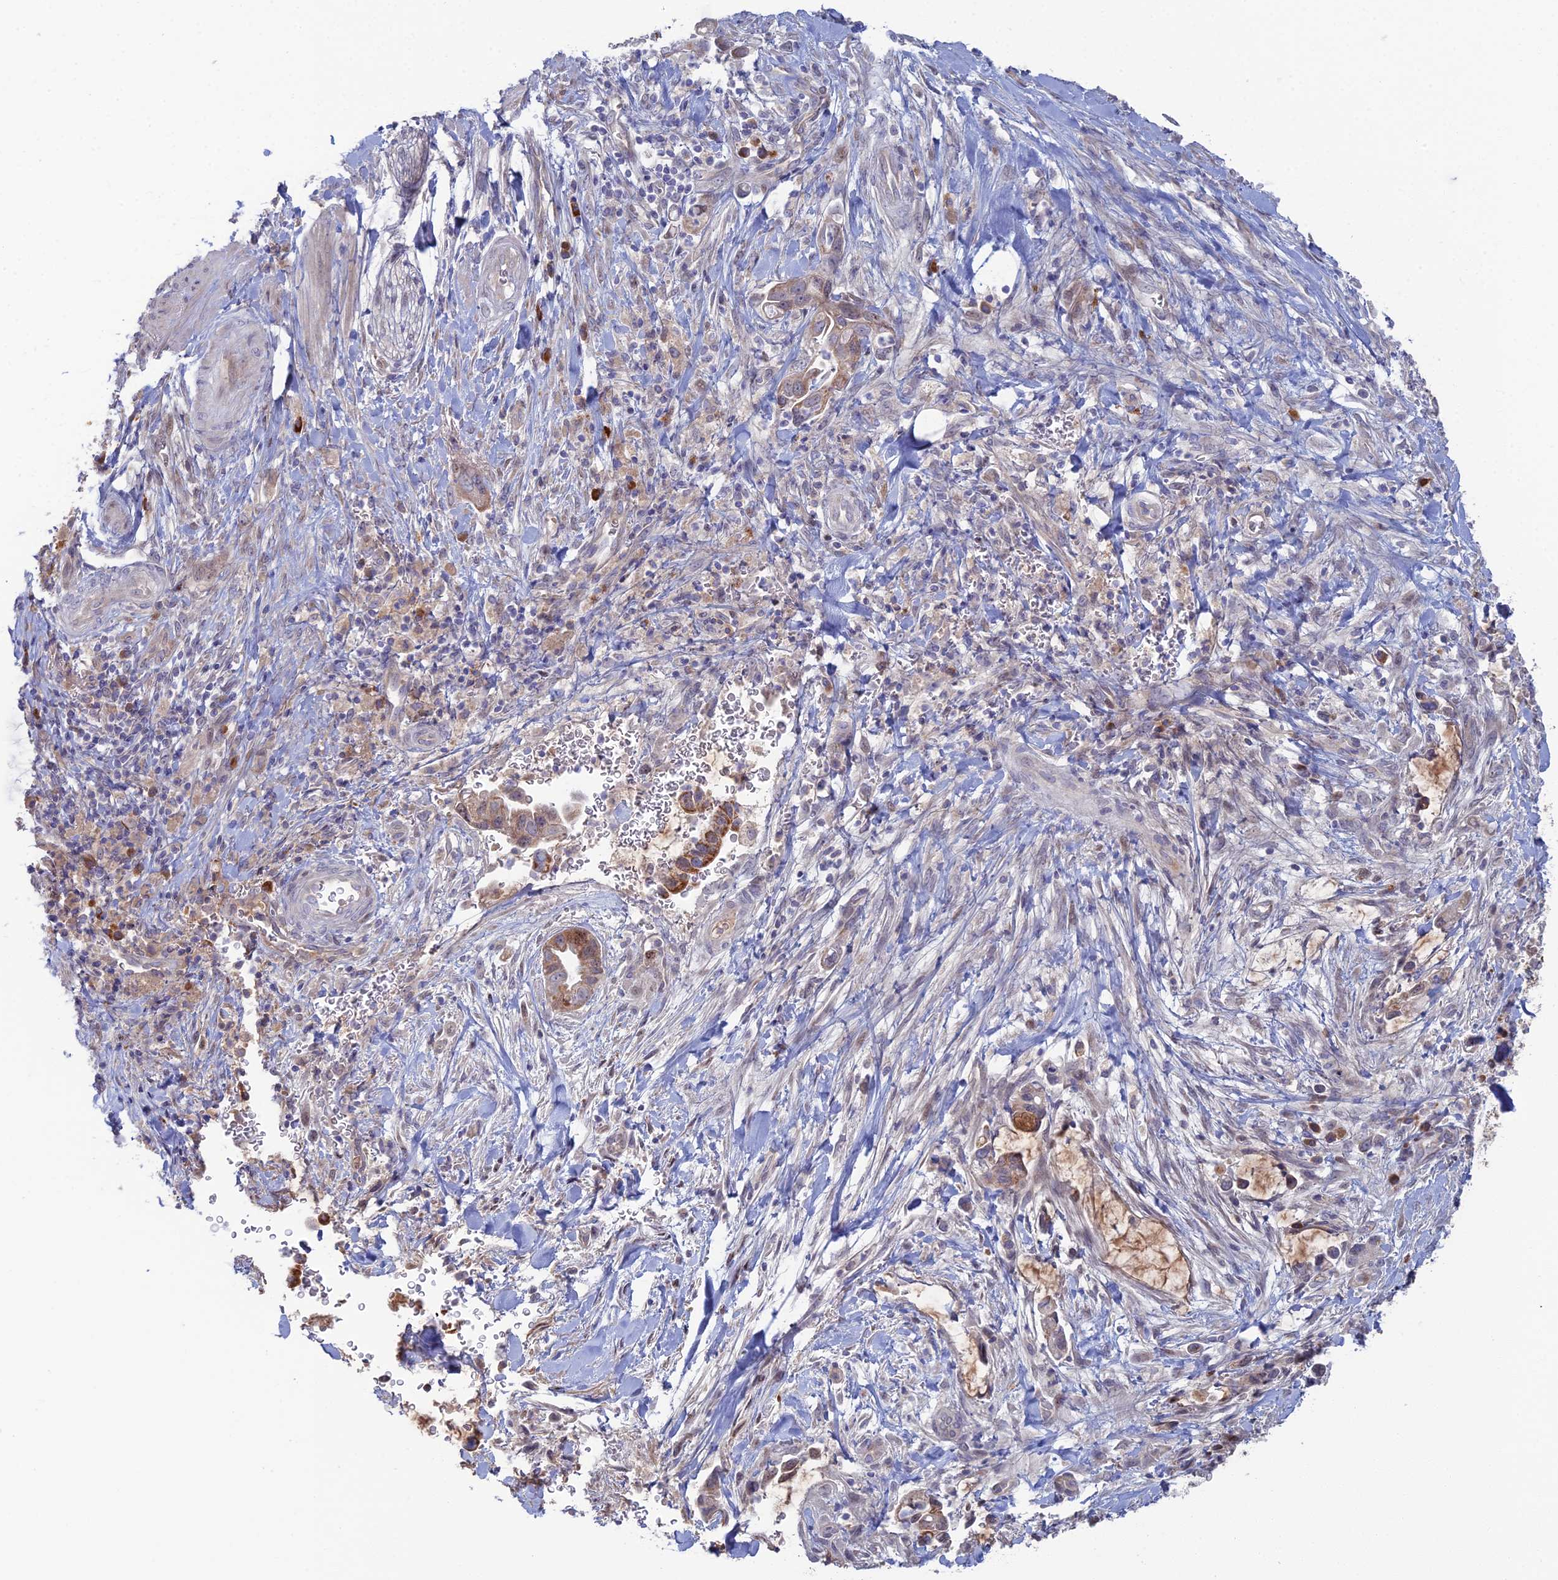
{"staining": {"intensity": "moderate", "quantity": ">75%", "location": "cytoplasmic/membranous"}, "tissue": "pancreatic cancer", "cell_type": "Tumor cells", "image_type": "cancer", "snomed": [{"axis": "morphology", "description": "Adenocarcinoma, NOS"}, {"axis": "topography", "description": "Pancreas"}], "caption": "This histopathology image reveals adenocarcinoma (pancreatic) stained with immunohistochemistry to label a protein in brown. The cytoplasmic/membranous of tumor cells show moderate positivity for the protein. Nuclei are counter-stained blue.", "gene": "ARL16", "patient": {"sex": "male", "age": 75}}